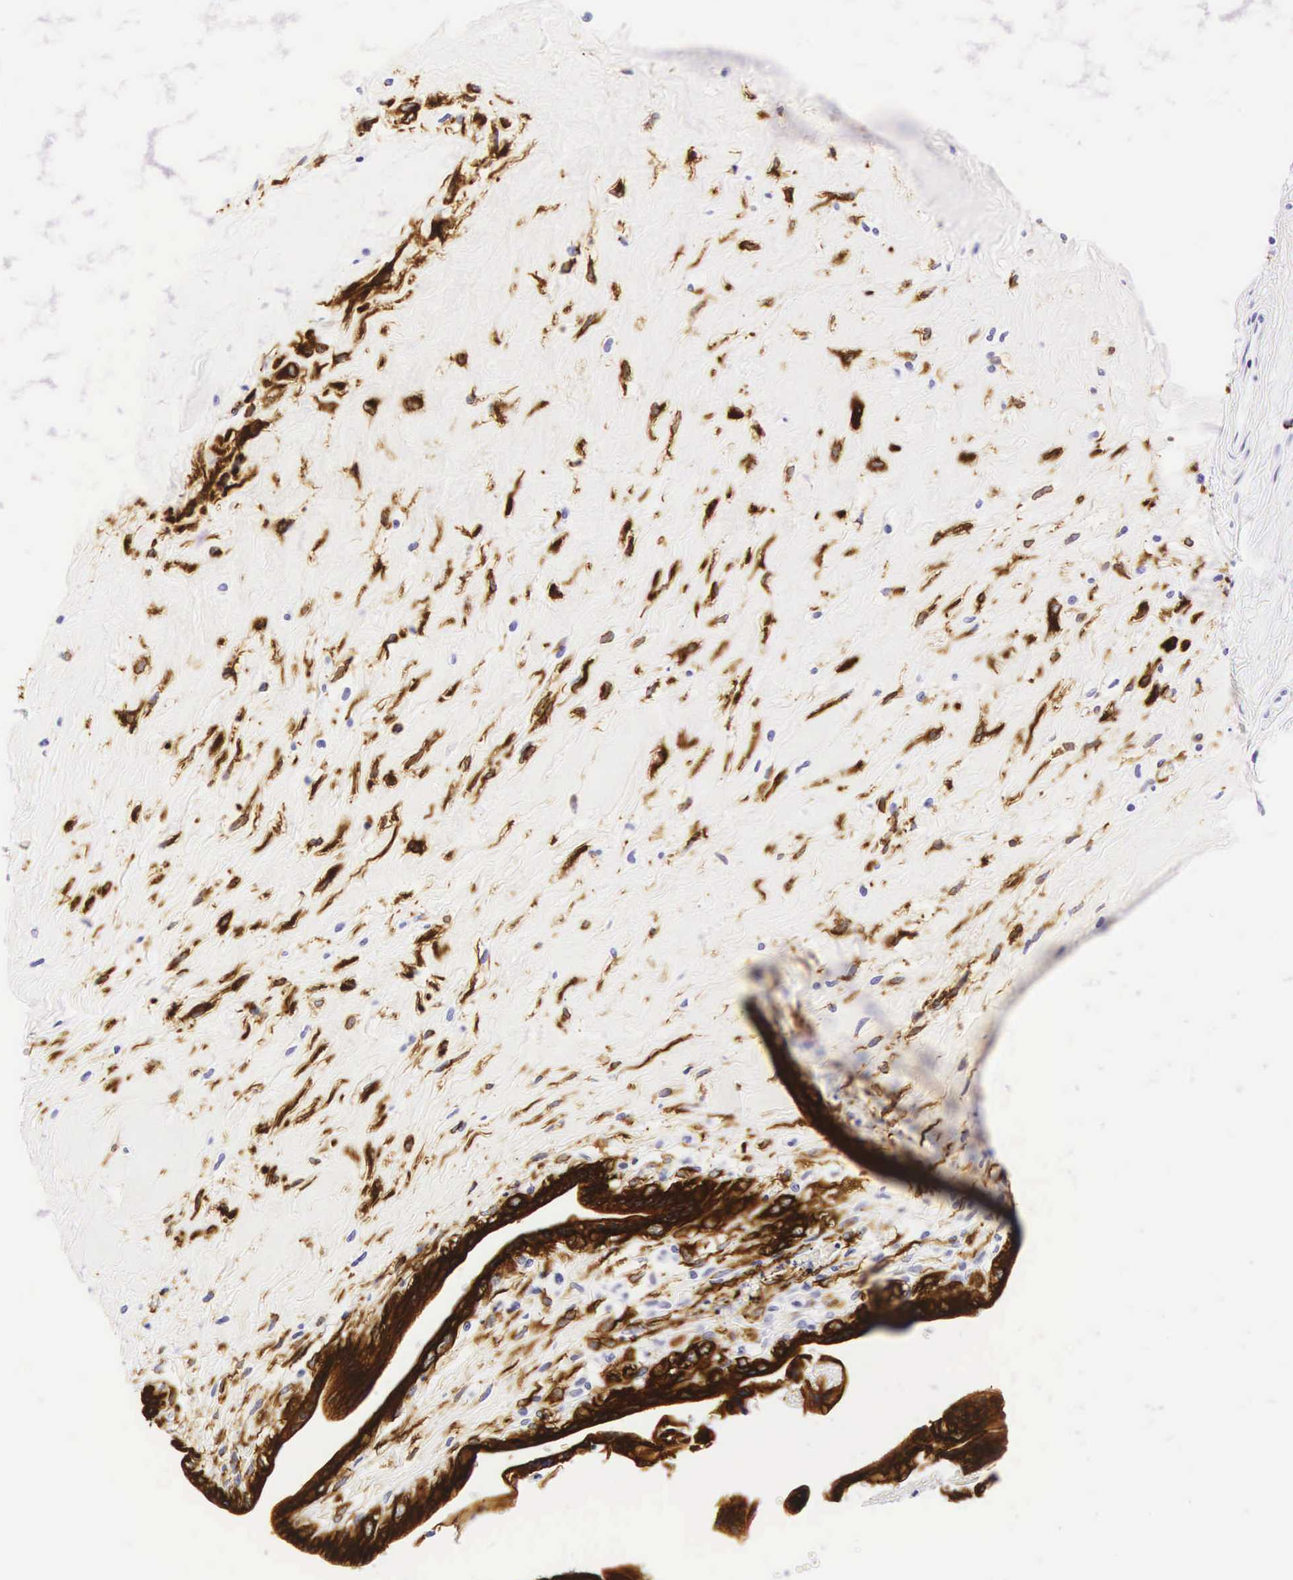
{"staining": {"intensity": "negative", "quantity": "none", "location": "none"}, "tissue": "placenta", "cell_type": "Decidual cells", "image_type": "normal", "snomed": [{"axis": "morphology", "description": "Normal tissue, NOS"}, {"axis": "topography", "description": "Placenta"}], "caption": "A high-resolution histopathology image shows immunohistochemistry (IHC) staining of benign placenta, which exhibits no significant staining in decidual cells.", "gene": "KRT18", "patient": {"sex": "female", "age": 24}}